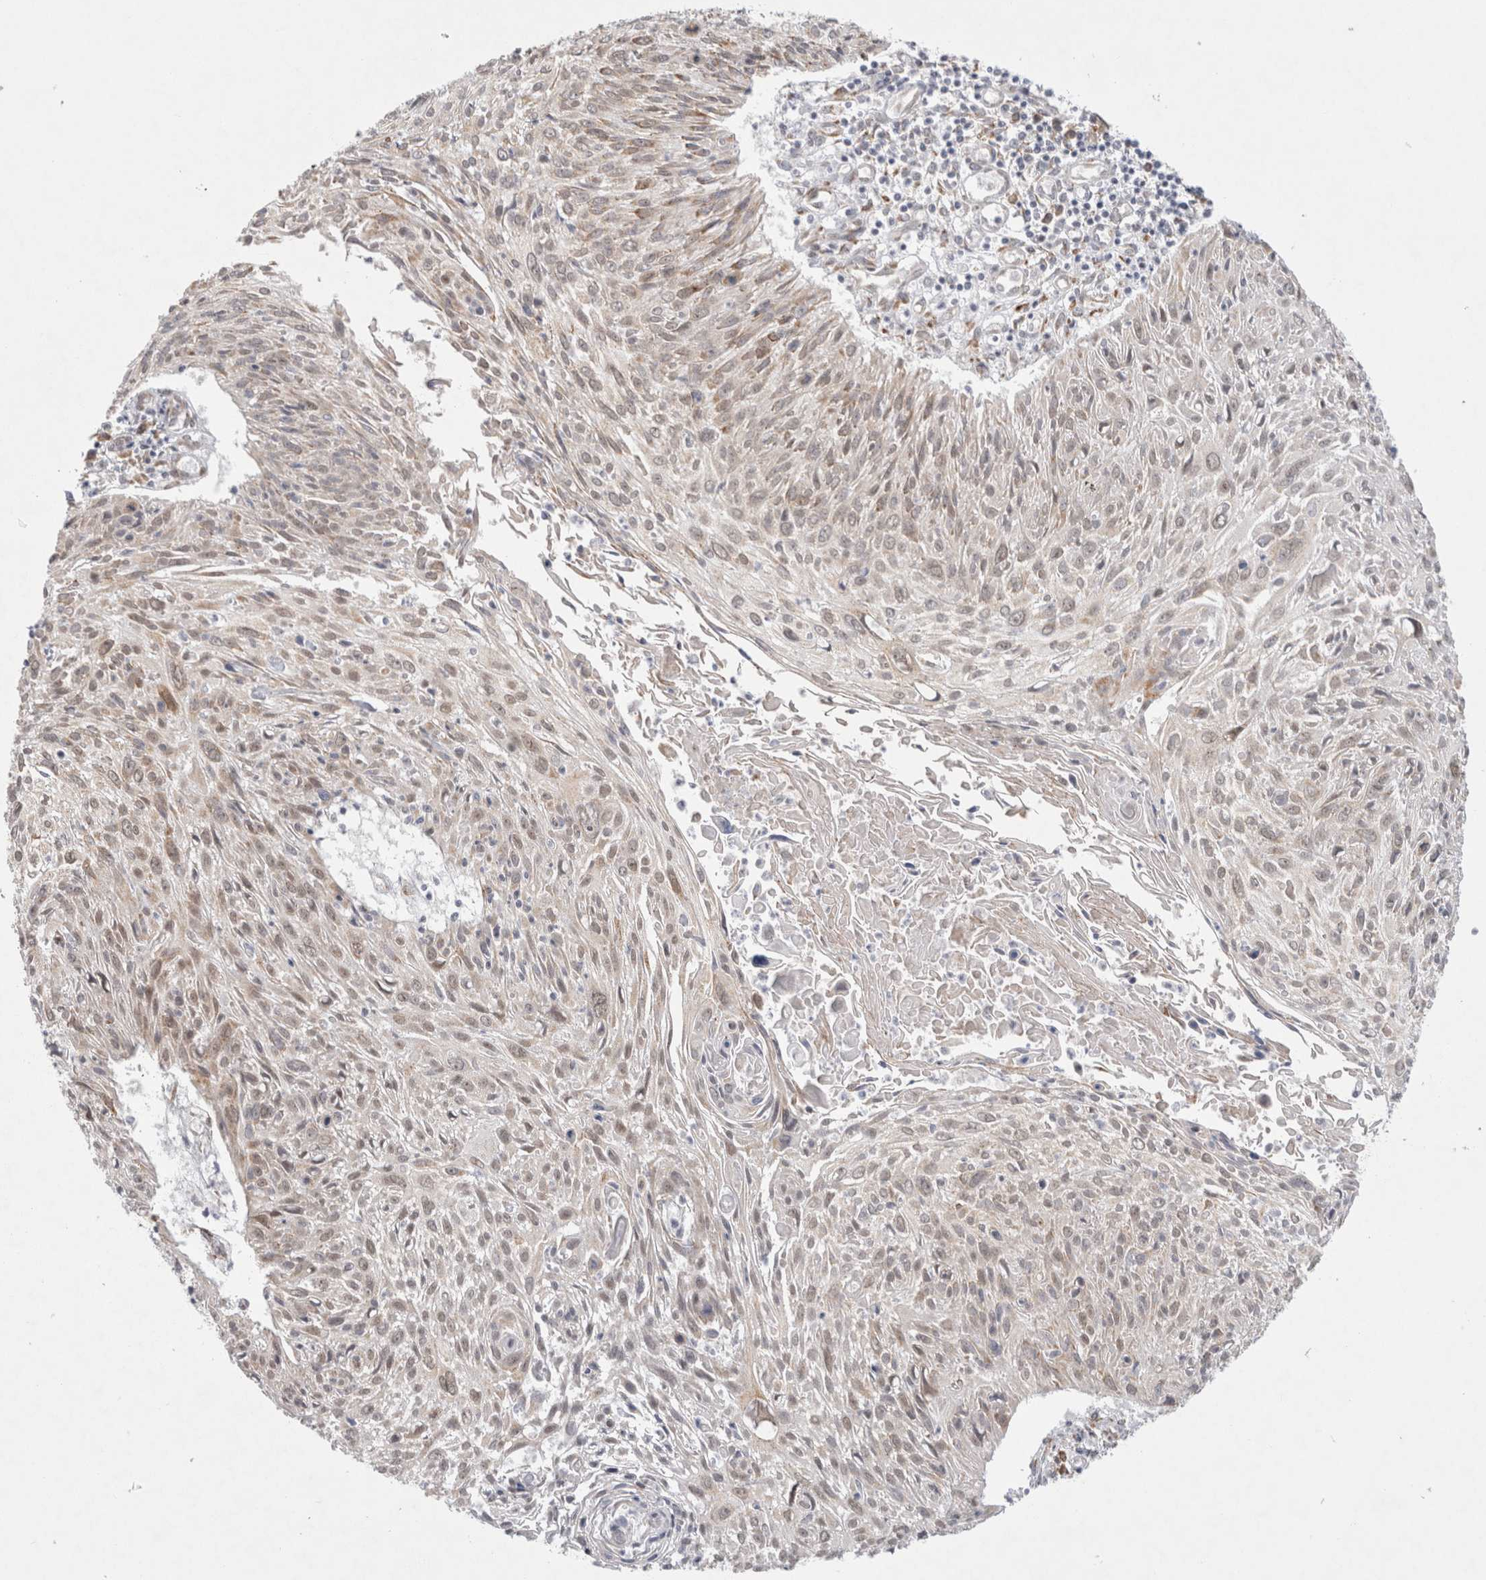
{"staining": {"intensity": "weak", "quantity": "25%-75%", "location": "nuclear"}, "tissue": "cervical cancer", "cell_type": "Tumor cells", "image_type": "cancer", "snomed": [{"axis": "morphology", "description": "Squamous cell carcinoma, NOS"}, {"axis": "topography", "description": "Cervix"}], "caption": "Human cervical cancer (squamous cell carcinoma) stained with a brown dye shows weak nuclear positive positivity in about 25%-75% of tumor cells.", "gene": "TRMT1L", "patient": {"sex": "female", "age": 51}}